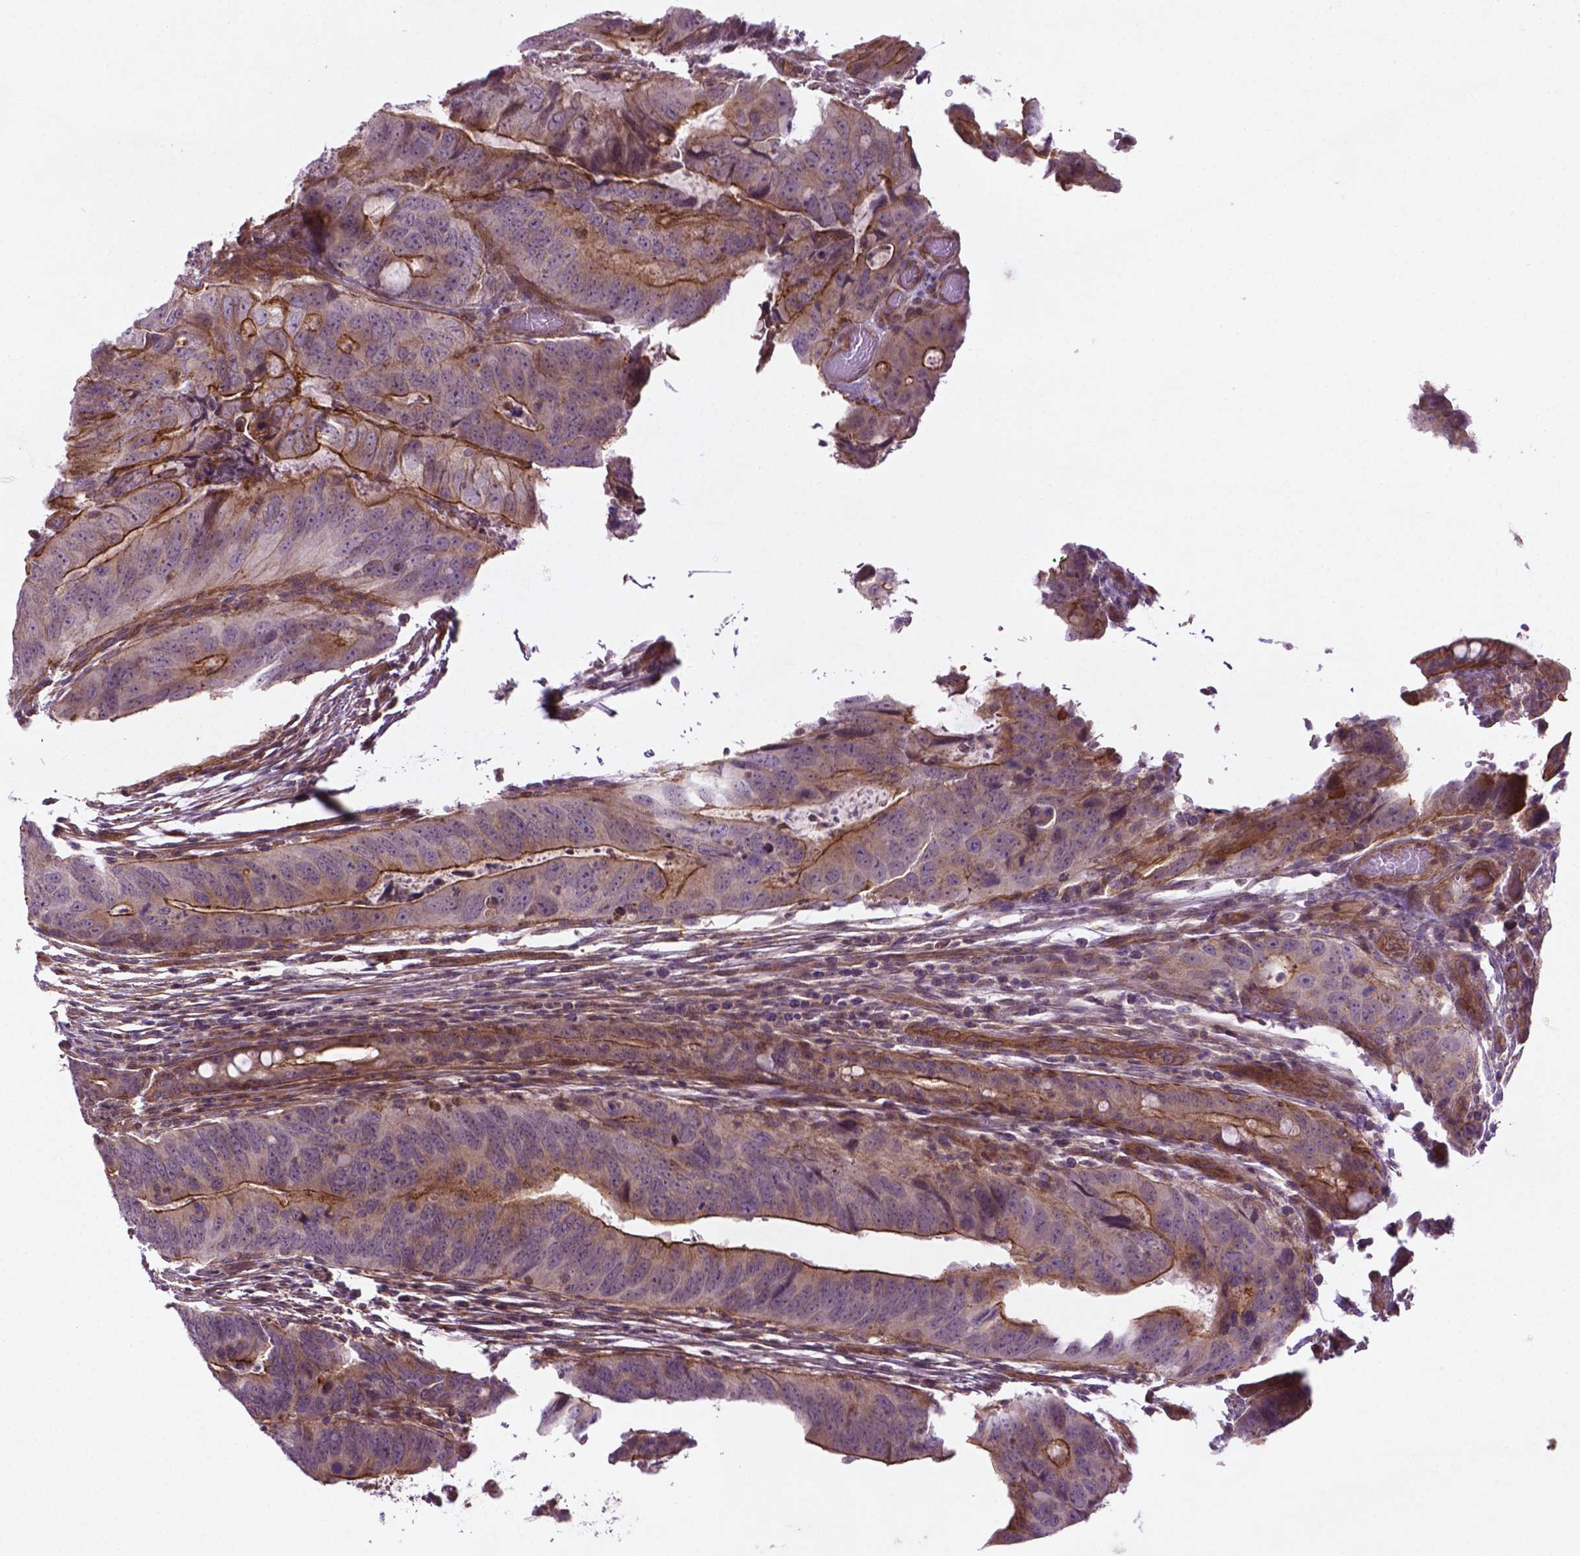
{"staining": {"intensity": "moderate", "quantity": "25%-75%", "location": "cytoplasmic/membranous"}, "tissue": "colorectal cancer", "cell_type": "Tumor cells", "image_type": "cancer", "snomed": [{"axis": "morphology", "description": "Adenocarcinoma, NOS"}, {"axis": "topography", "description": "Colon"}], "caption": "IHC photomicrograph of human colorectal cancer stained for a protein (brown), which demonstrates medium levels of moderate cytoplasmic/membranous staining in about 25%-75% of tumor cells.", "gene": "TCHP", "patient": {"sex": "male", "age": 79}}